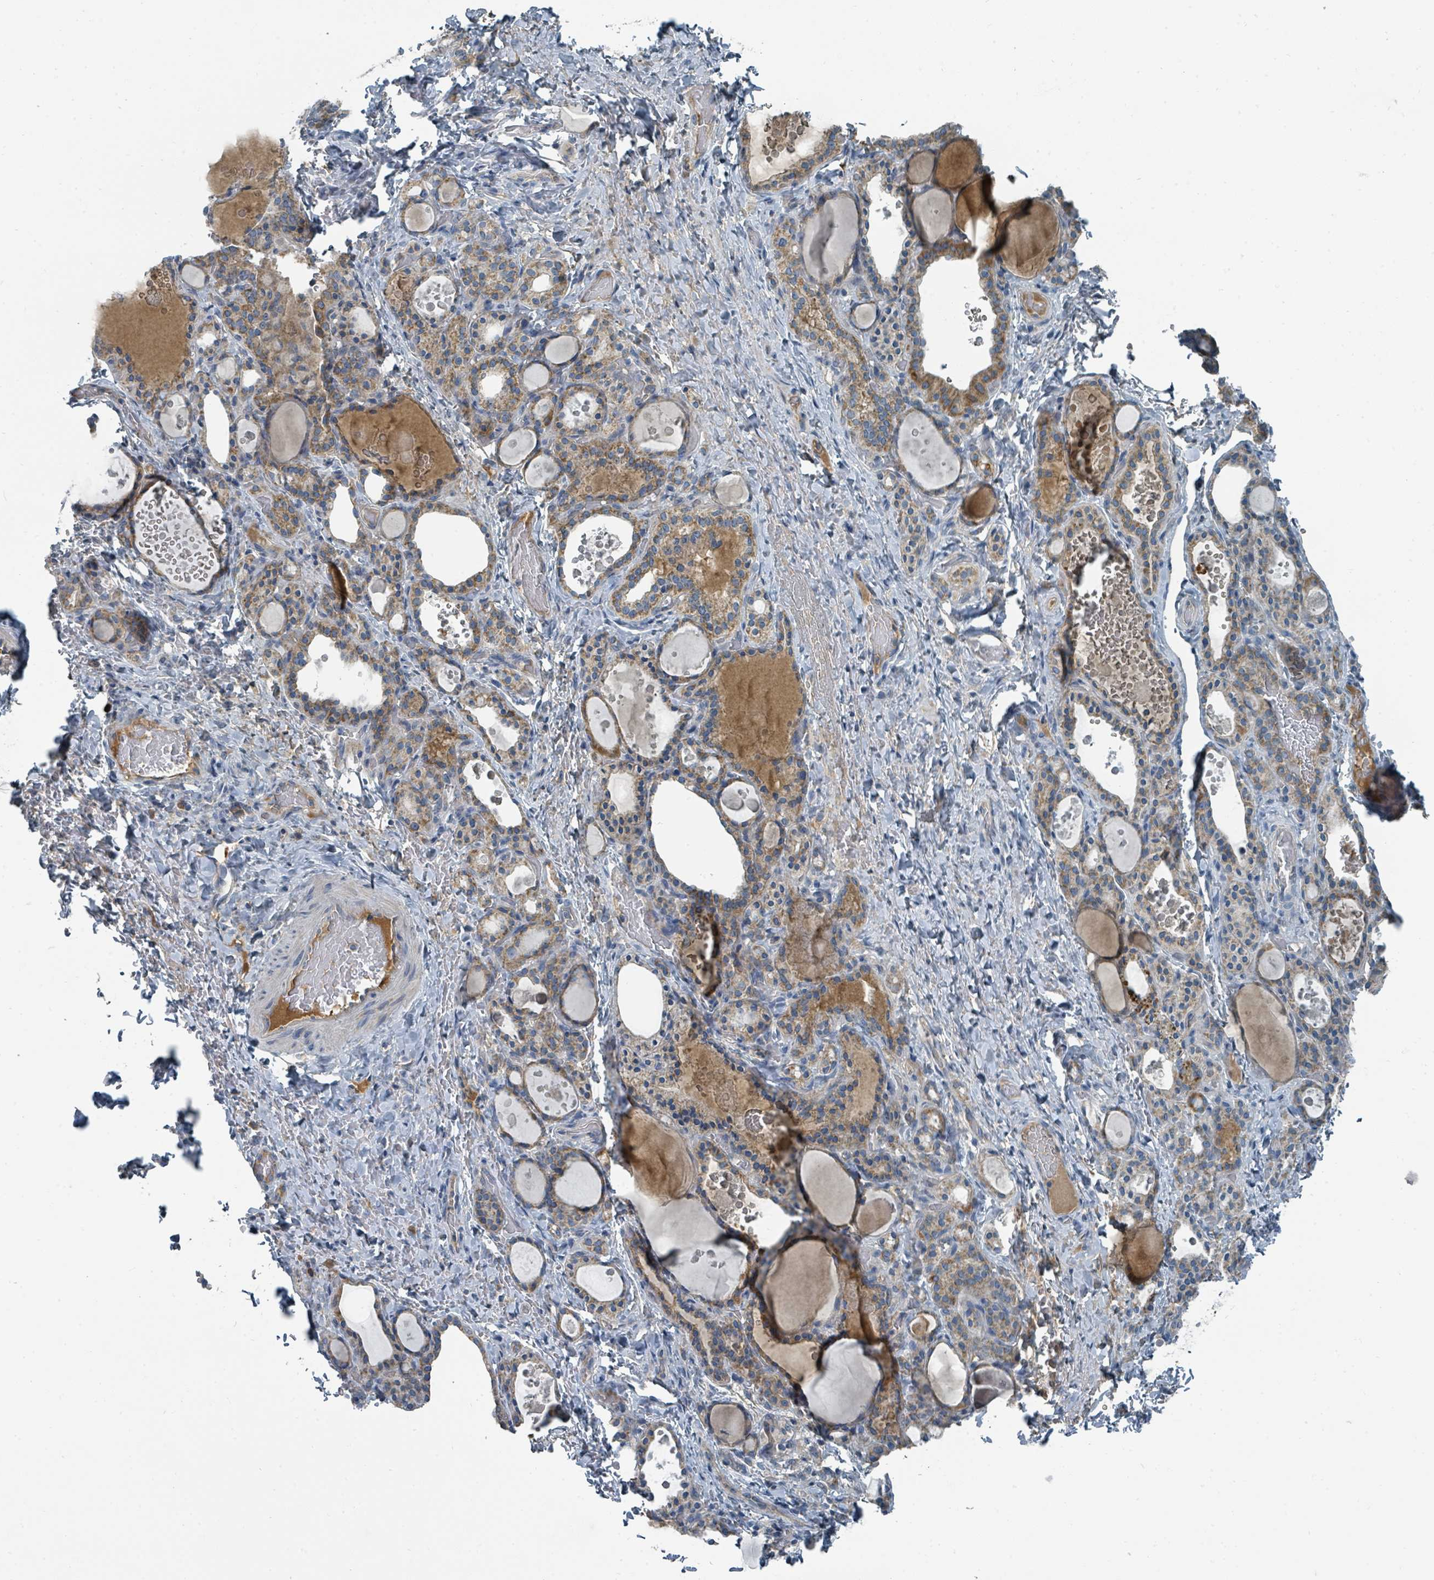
{"staining": {"intensity": "strong", "quantity": "<25%", "location": "cytoplasmic/membranous"}, "tissue": "thyroid gland", "cell_type": "Glandular cells", "image_type": "normal", "snomed": [{"axis": "morphology", "description": "Normal tissue, NOS"}, {"axis": "topography", "description": "Thyroid gland"}], "caption": "Protein staining shows strong cytoplasmic/membranous expression in about <25% of glandular cells in benign thyroid gland. Ihc stains the protein in brown and the nuclei are stained blue.", "gene": "SLC25A23", "patient": {"sex": "female", "age": 46}}